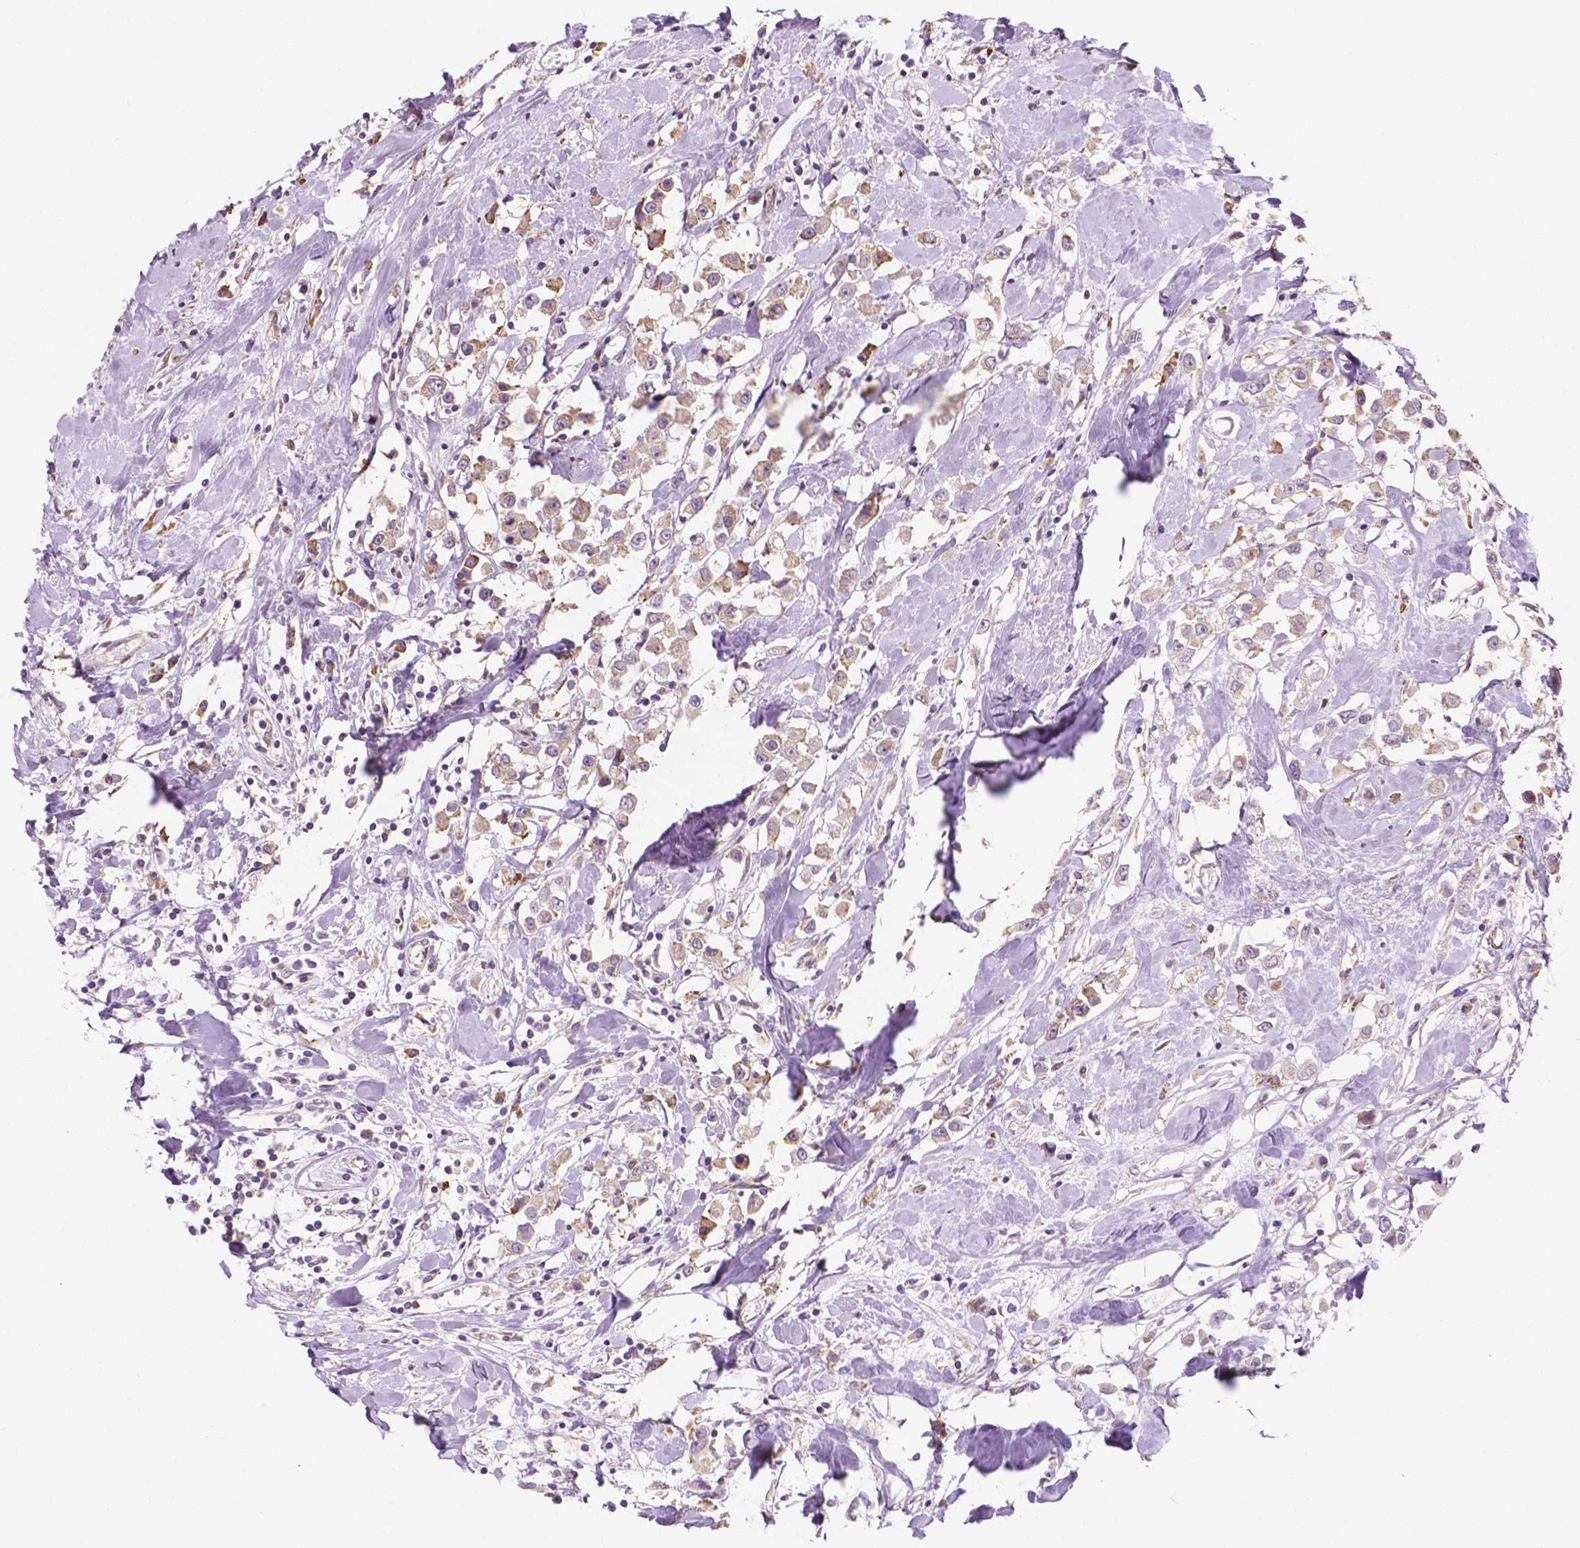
{"staining": {"intensity": "weak", "quantity": ">75%", "location": "cytoplasmic/membranous"}, "tissue": "breast cancer", "cell_type": "Tumor cells", "image_type": "cancer", "snomed": [{"axis": "morphology", "description": "Duct carcinoma"}, {"axis": "topography", "description": "Breast"}], "caption": "Immunohistochemistry histopathology image of neoplastic tissue: human breast cancer (invasive ductal carcinoma) stained using immunohistochemistry (IHC) displays low levels of weak protein expression localized specifically in the cytoplasmic/membranous of tumor cells, appearing as a cytoplasmic/membranous brown color.", "gene": "LRP1B", "patient": {"sex": "female", "age": 61}}